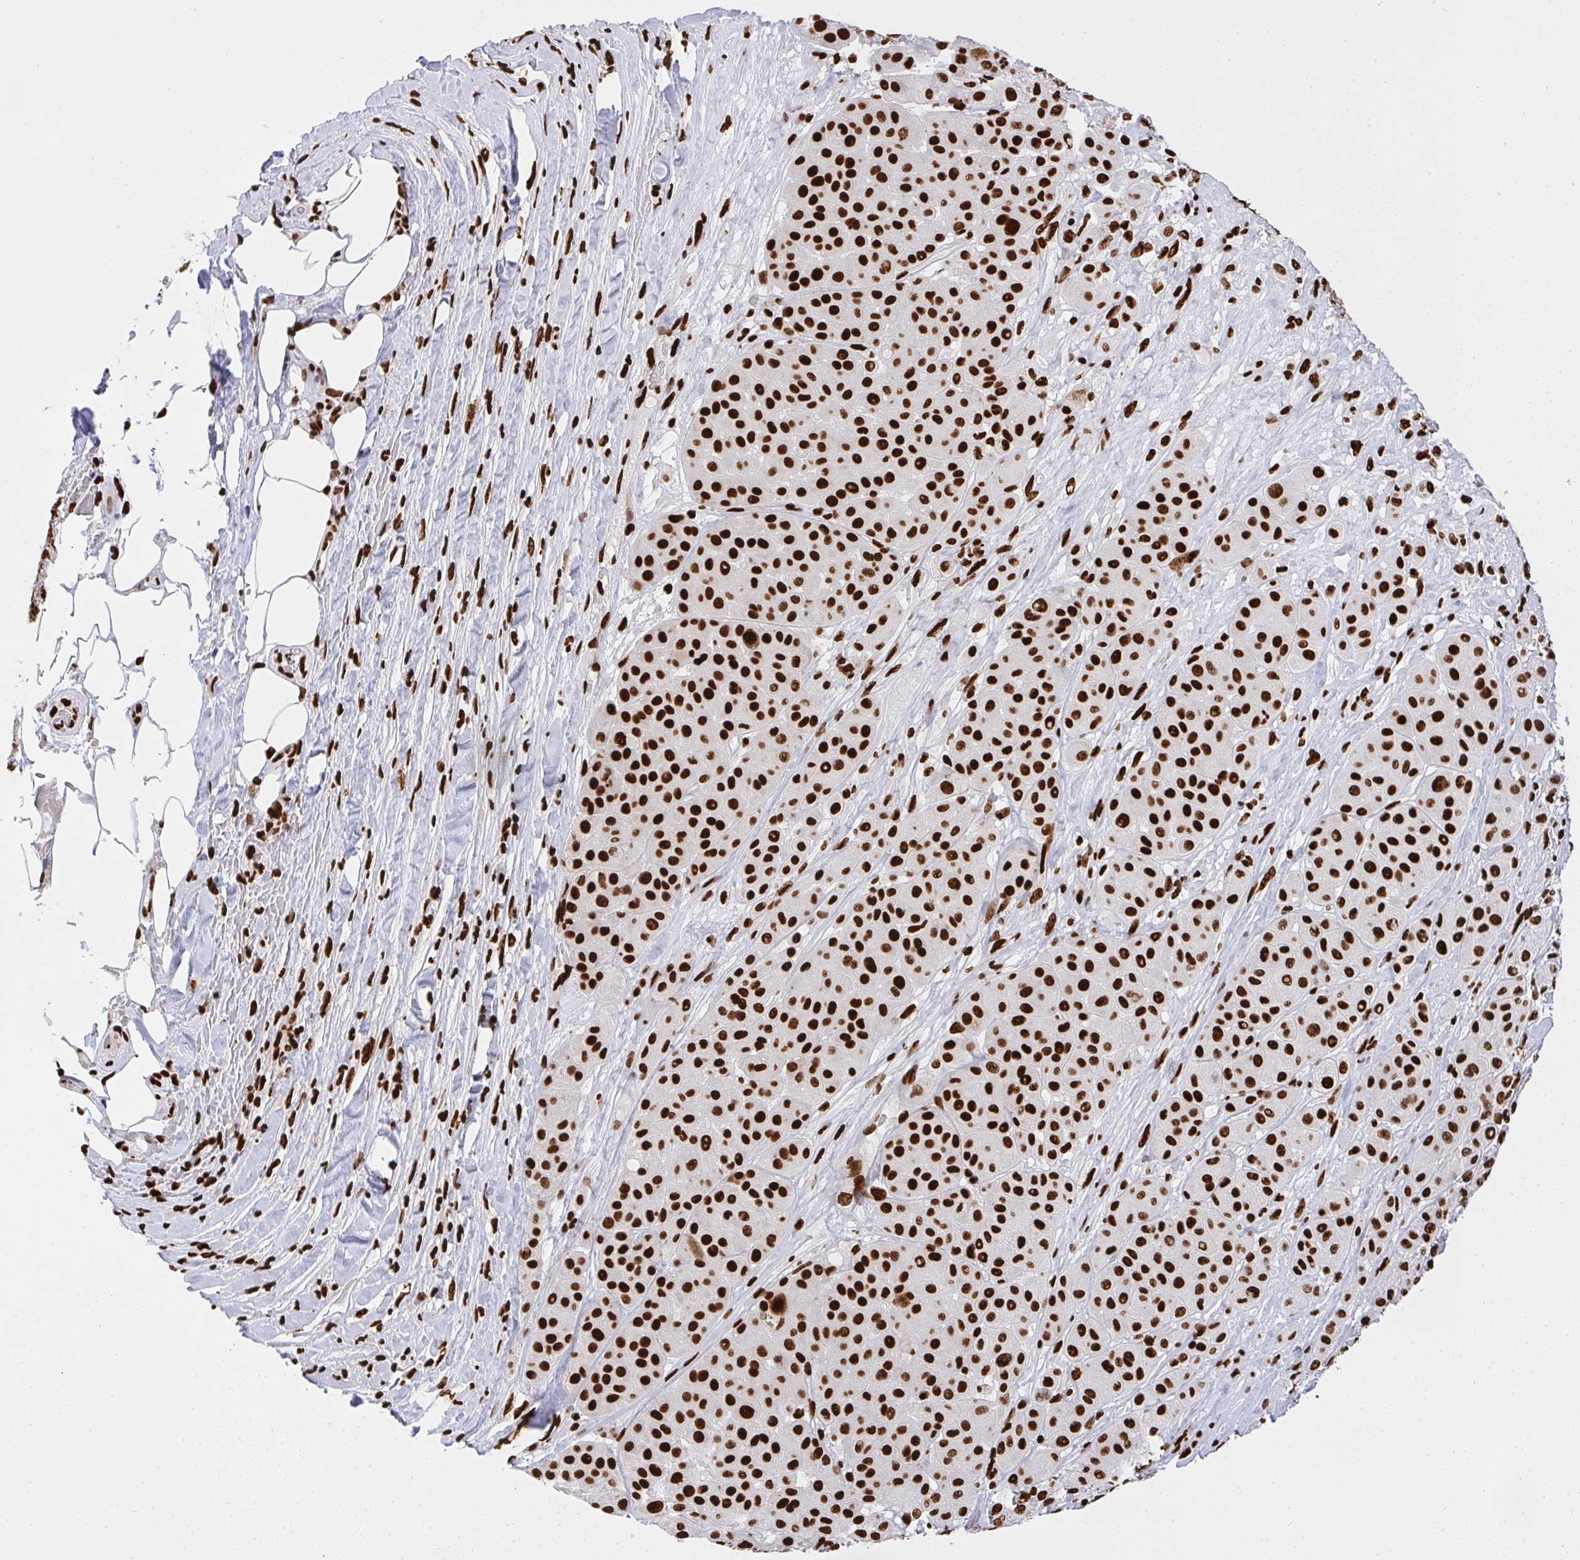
{"staining": {"intensity": "strong", "quantity": ">75%", "location": "nuclear"}, "tissue": "melanoma", "cell_type": "Tumor cells", "image_type": "cancer", "snomed": [{"axis": "morphology", "description": "Malignant melanoma, Metastatic site"}, {"axis": "topography", "description": "Smooth muscle"}], "caption": "An IHC photomicrograph of tumor tissue is shown. Protein staining in brown labels strong nuclear positivity in melanoma within tumor cells. (Stains: DAB in brown, nuclei in blue, Microscopy: brightfield microscopy at high magnification).", "gene": "HNRNPL", "patient": {"sex": "male", "age": 41}}